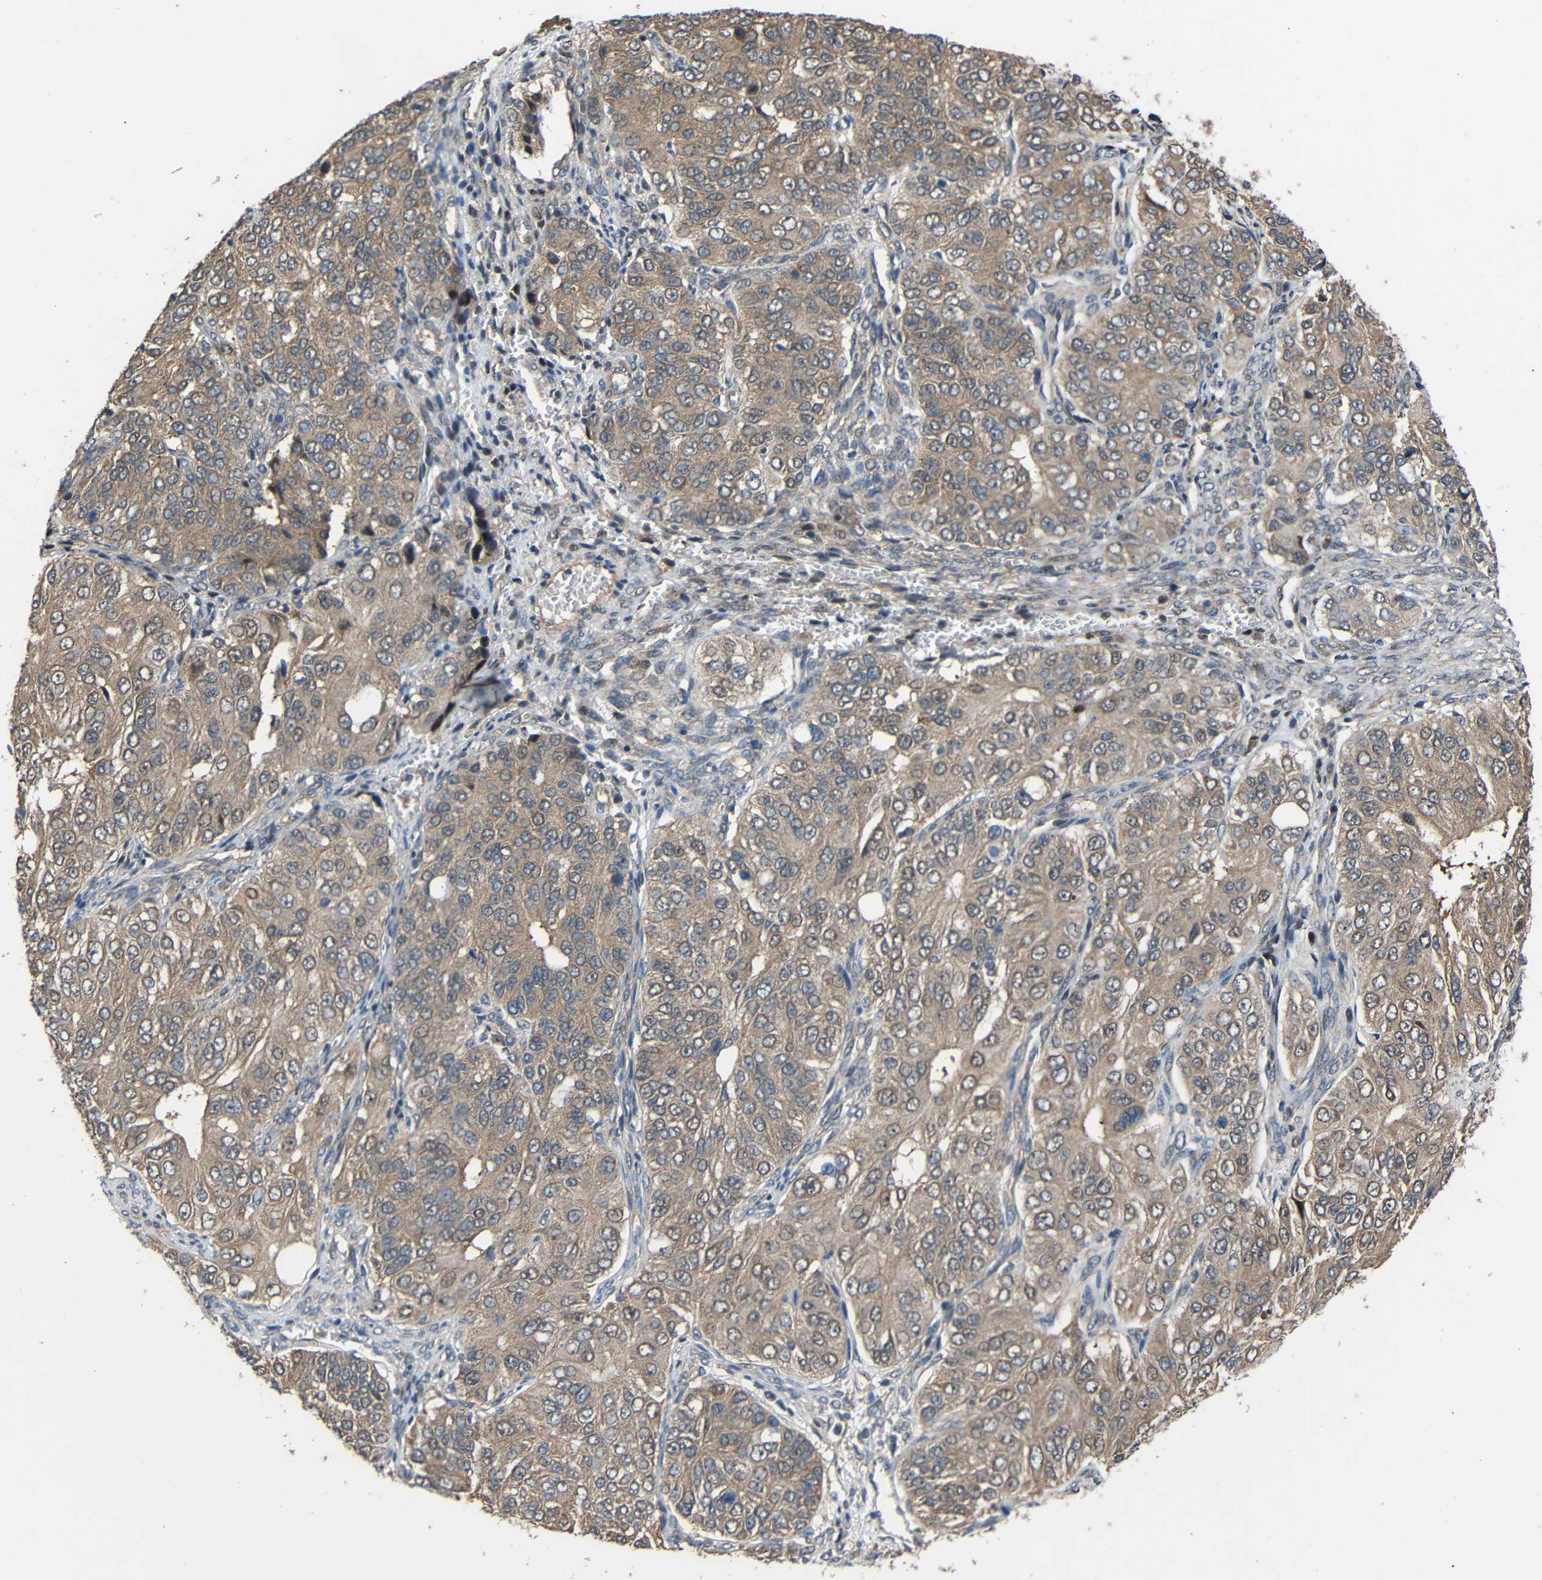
{"staining": {"intensity": "moderate", "quantity": ">75%", "location": "cytoplasmic/membranous,nuclear"}, "tissue": "ovarian cancer", "cell_type": "Tumor cells", "image_type": "cancer", "snomed": [{"axis": "morphology", "description": "Carcinoma, endometroid"}, {"axis": "topography", "description": "Ovary"}], "caption": "DAB (3,3'-diaminobenzidine) immunohistochemical staining of ovarian endometroid carcinoma demonstrates moderate cytoplasmic/membranous and nuclear protein expression in approximately >75% of tumor cells.", "gene": "CHST9", "patient": {"sex": "female", "age": 51}}